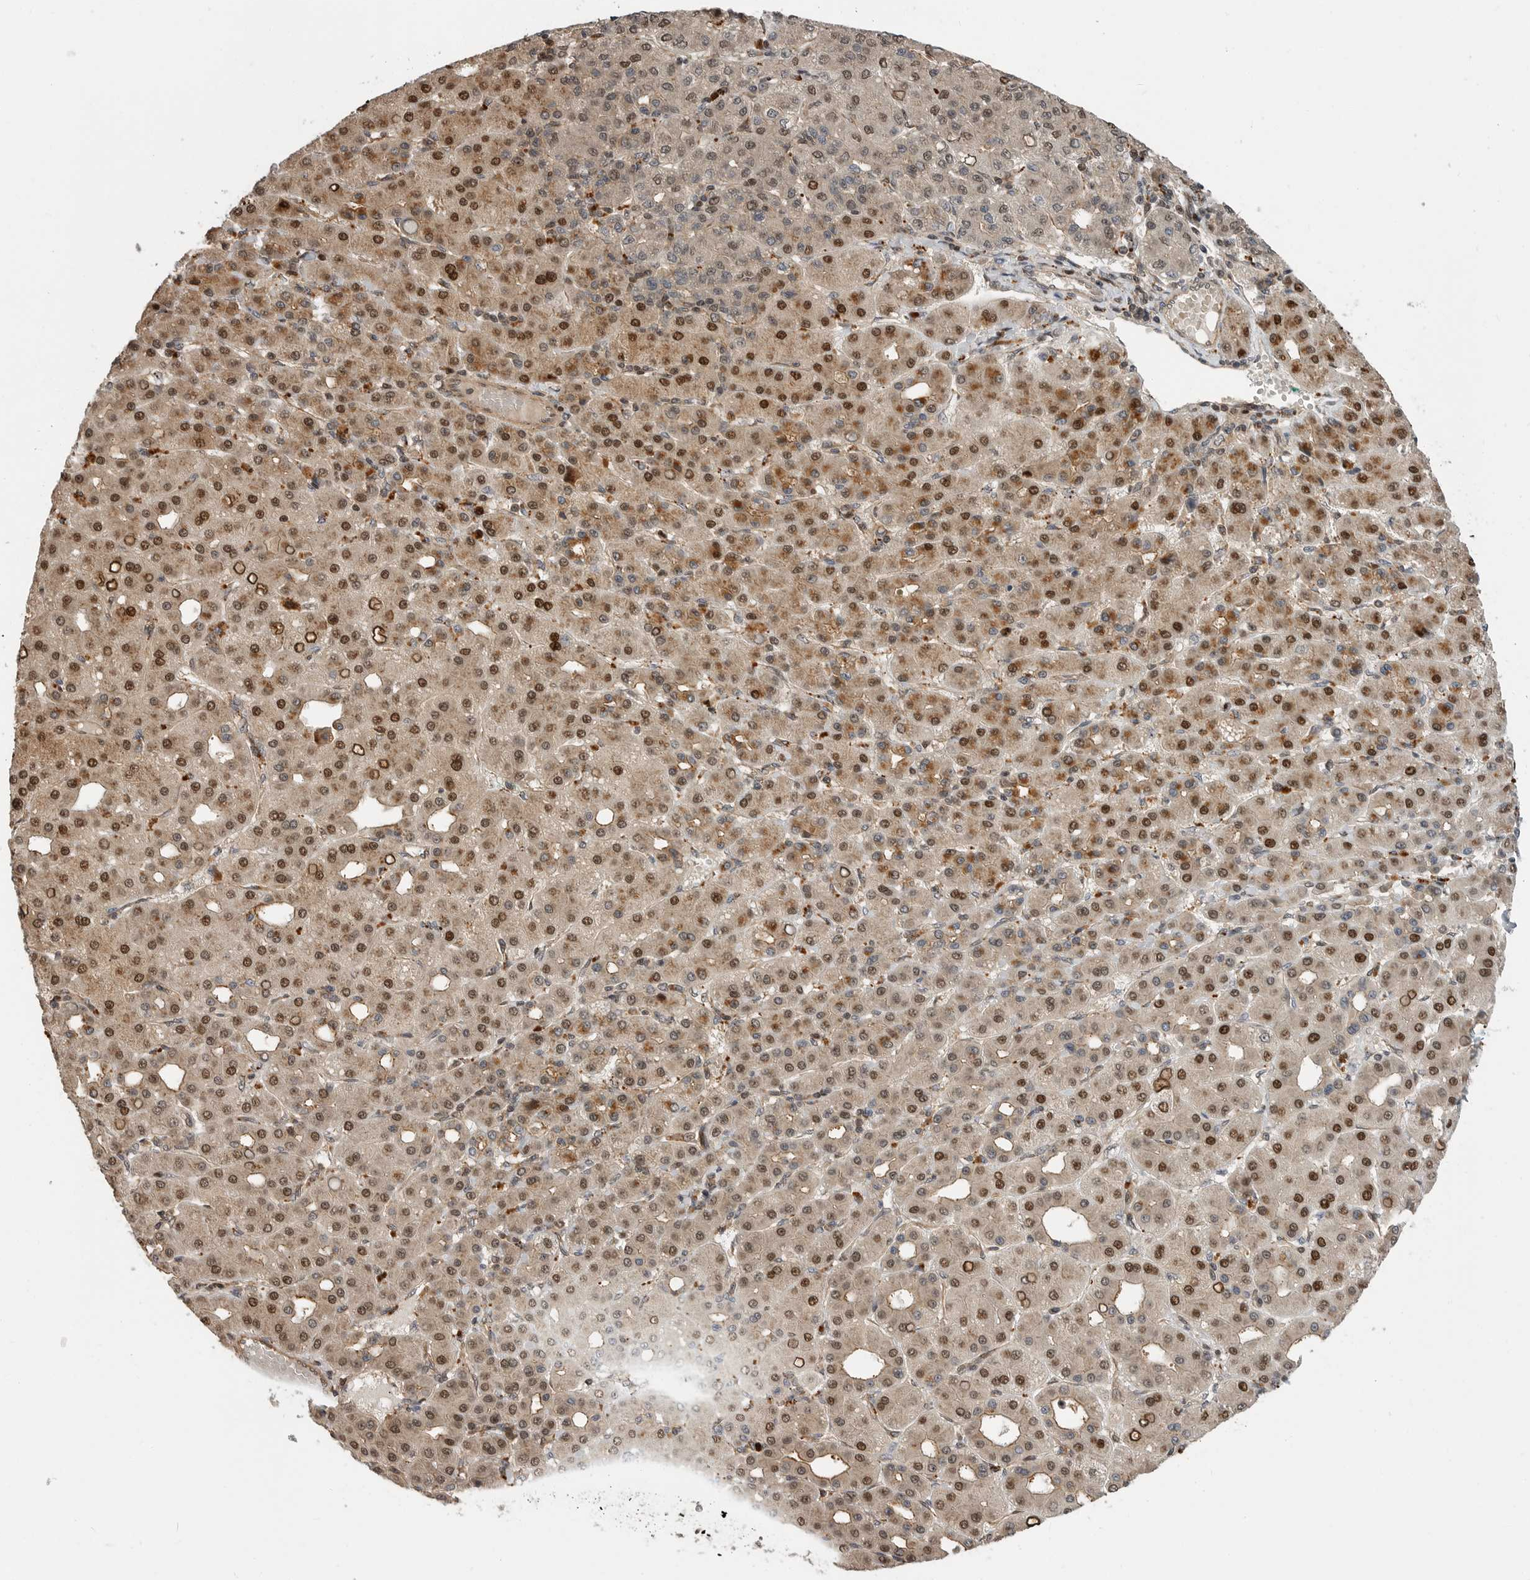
{"staining": {"intensity": "moderate", "quantity": ">75%", "location": "cytoplasmic/membranous,nuclear"}, "tissue": "liver cancer", "cell_type": "Tumor cells", "image_type": "cancer", "snomed": [{"axis": "morphology", "description": "Carcinoma, Hepatocellular, NOS"}, {"axis": "topography", "description": "Liver"}], "caption": "Liver cancer (hepatocellular carcinoma) stained for a protein (brown) displays moderate cytoplasmic/membranous and nuclear positive expression in approximately >75% of tumor cells.", "gene": "STRAP", "patient": {"sex": "male", "age": 65}}